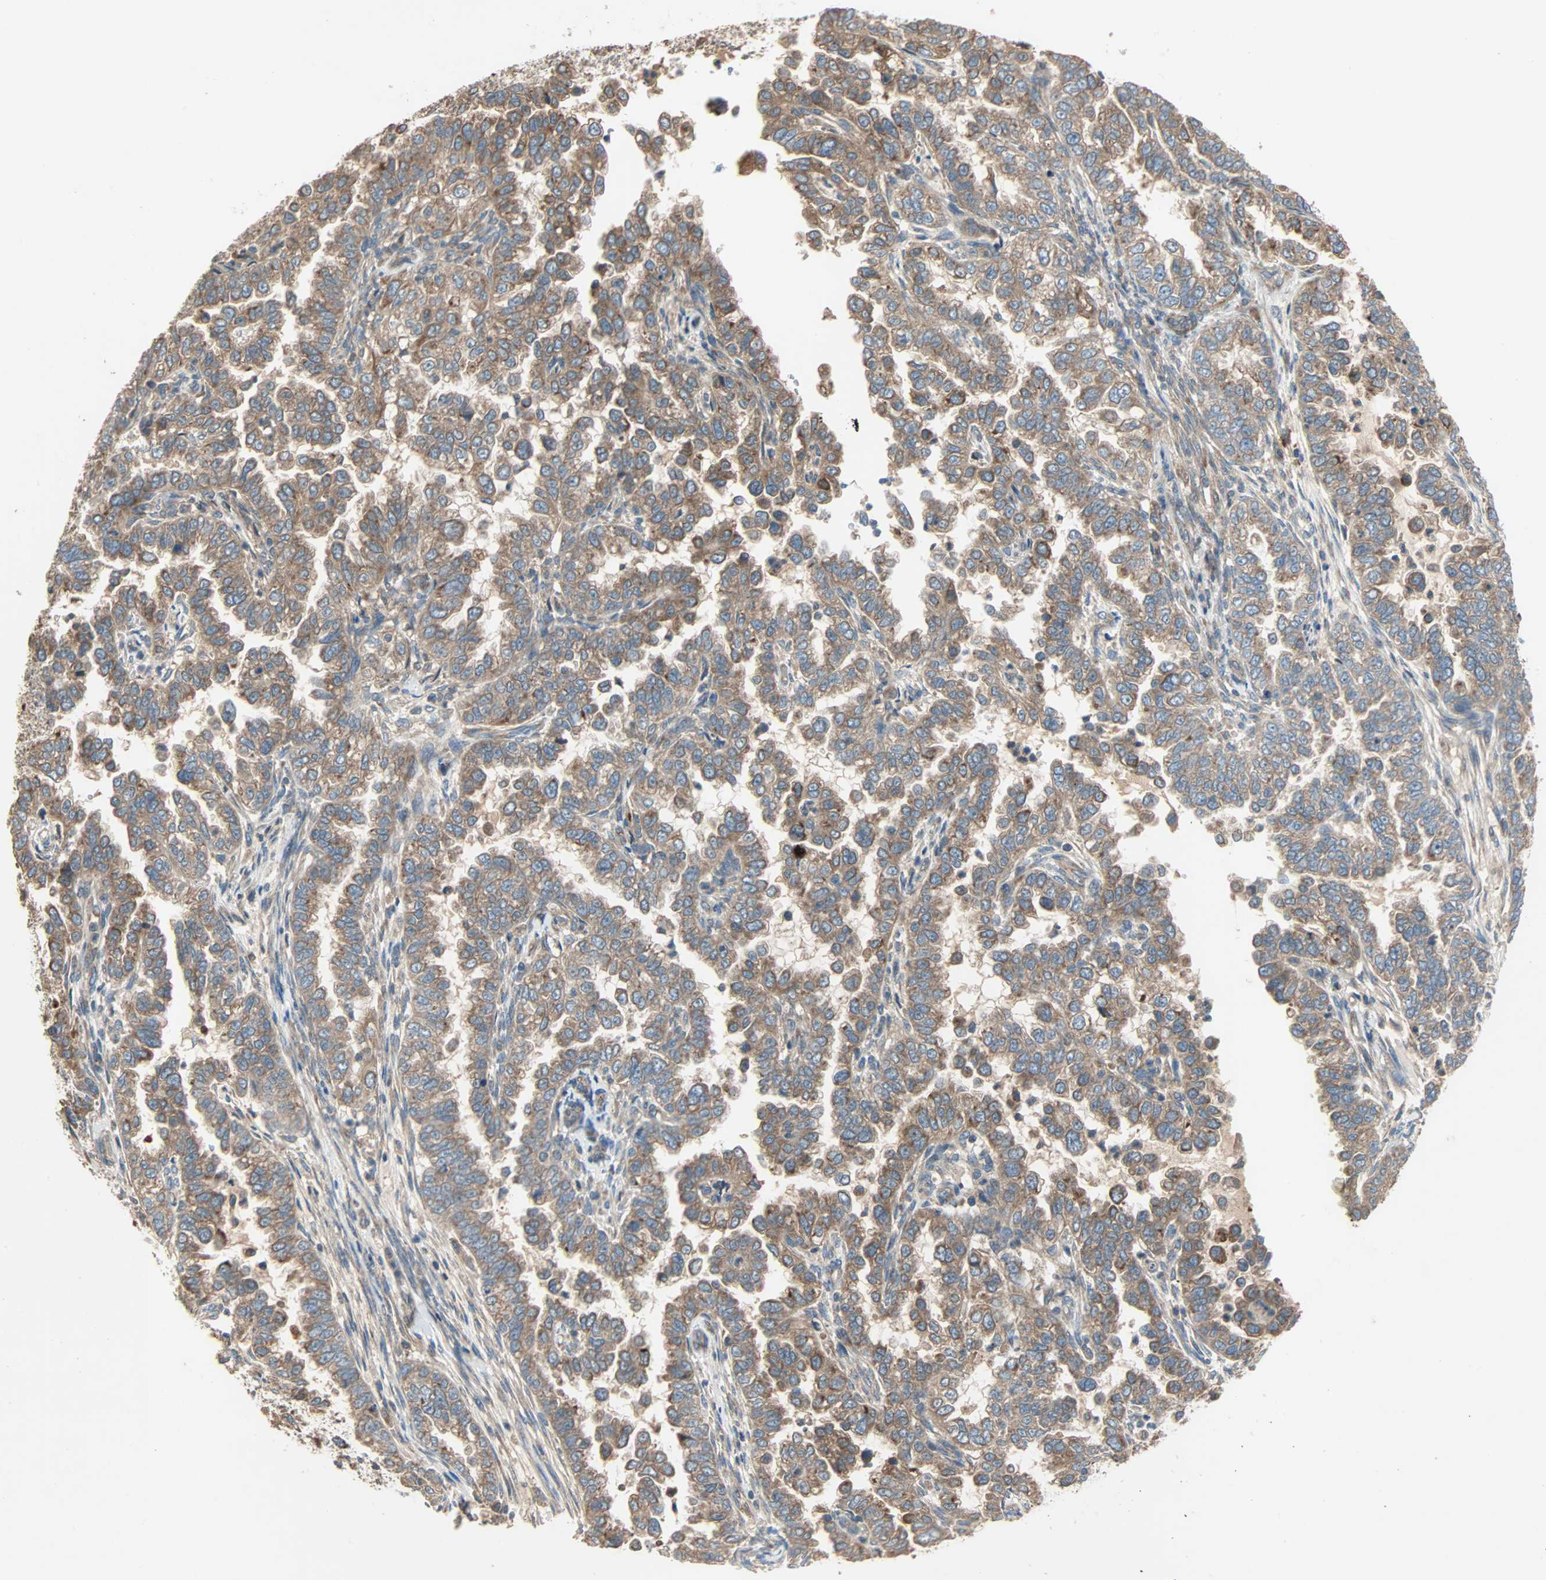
{"staining": {"intensity": "moderate", "quantity": ">75%", "location": "cytoplasmic/membranous"}, "tissue": "endometrial cancer", "cell_type": "Tumor cells", "image_type": "cancer", "snomed": [{"axis": "morphology", "description": "Adenocarcinoma, NOS"}, {"axis": "topography", "description": "Endometrium"}], "caption": "Immunohistochemistry (IHC) histopathology image of neoplastic tissue: adenocarcinoma (endometrial) stained using IHC demonstrates medium levels of moderate protein expression localized specifically in the cytoplasmic/membranous of tumor cells, appearing as a cytoplasmic/membranous brown color.", "gene": "XYLT1", "patient": {"sex": "female", "age": 85}}